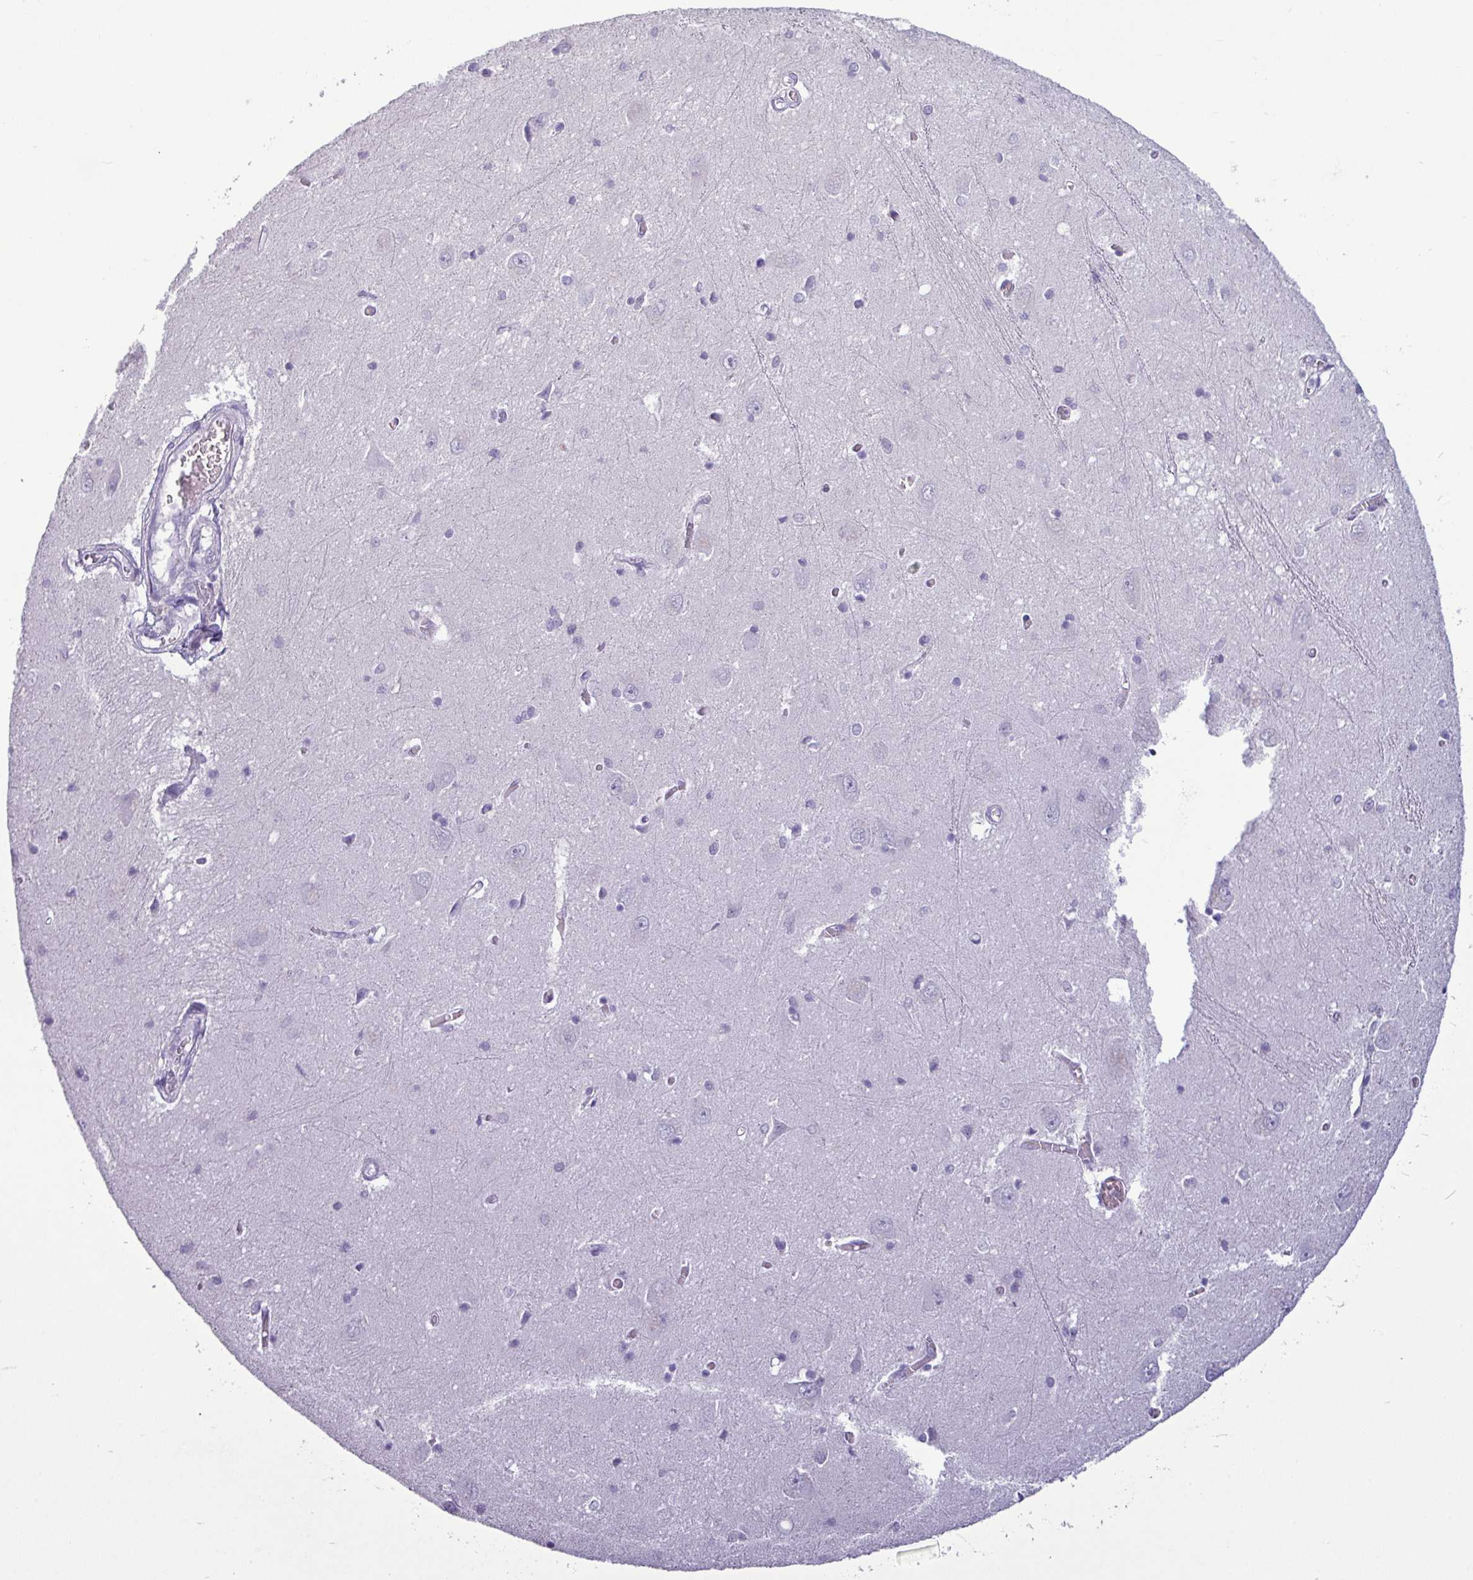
{"staining": {"intensity": "negative", "quantity": "none", "location": "none"}, "tissue": "hippocampus", "cell_type": "Glial cells", "image_type": "normal", "snomed": [{"axis": "morphology", "description": "Normal tissue, NOS"}, {"axis": "topography", "description": "Hippocampus"}], "caption": "Glial cells show no significant protein positivity in unremarkable hippocampus. (Brightfield microscopy of DAB immunohistochemistry at high magnification).", "gene": "AMY2A", "patient": {"sex": "female", "age": 64}}